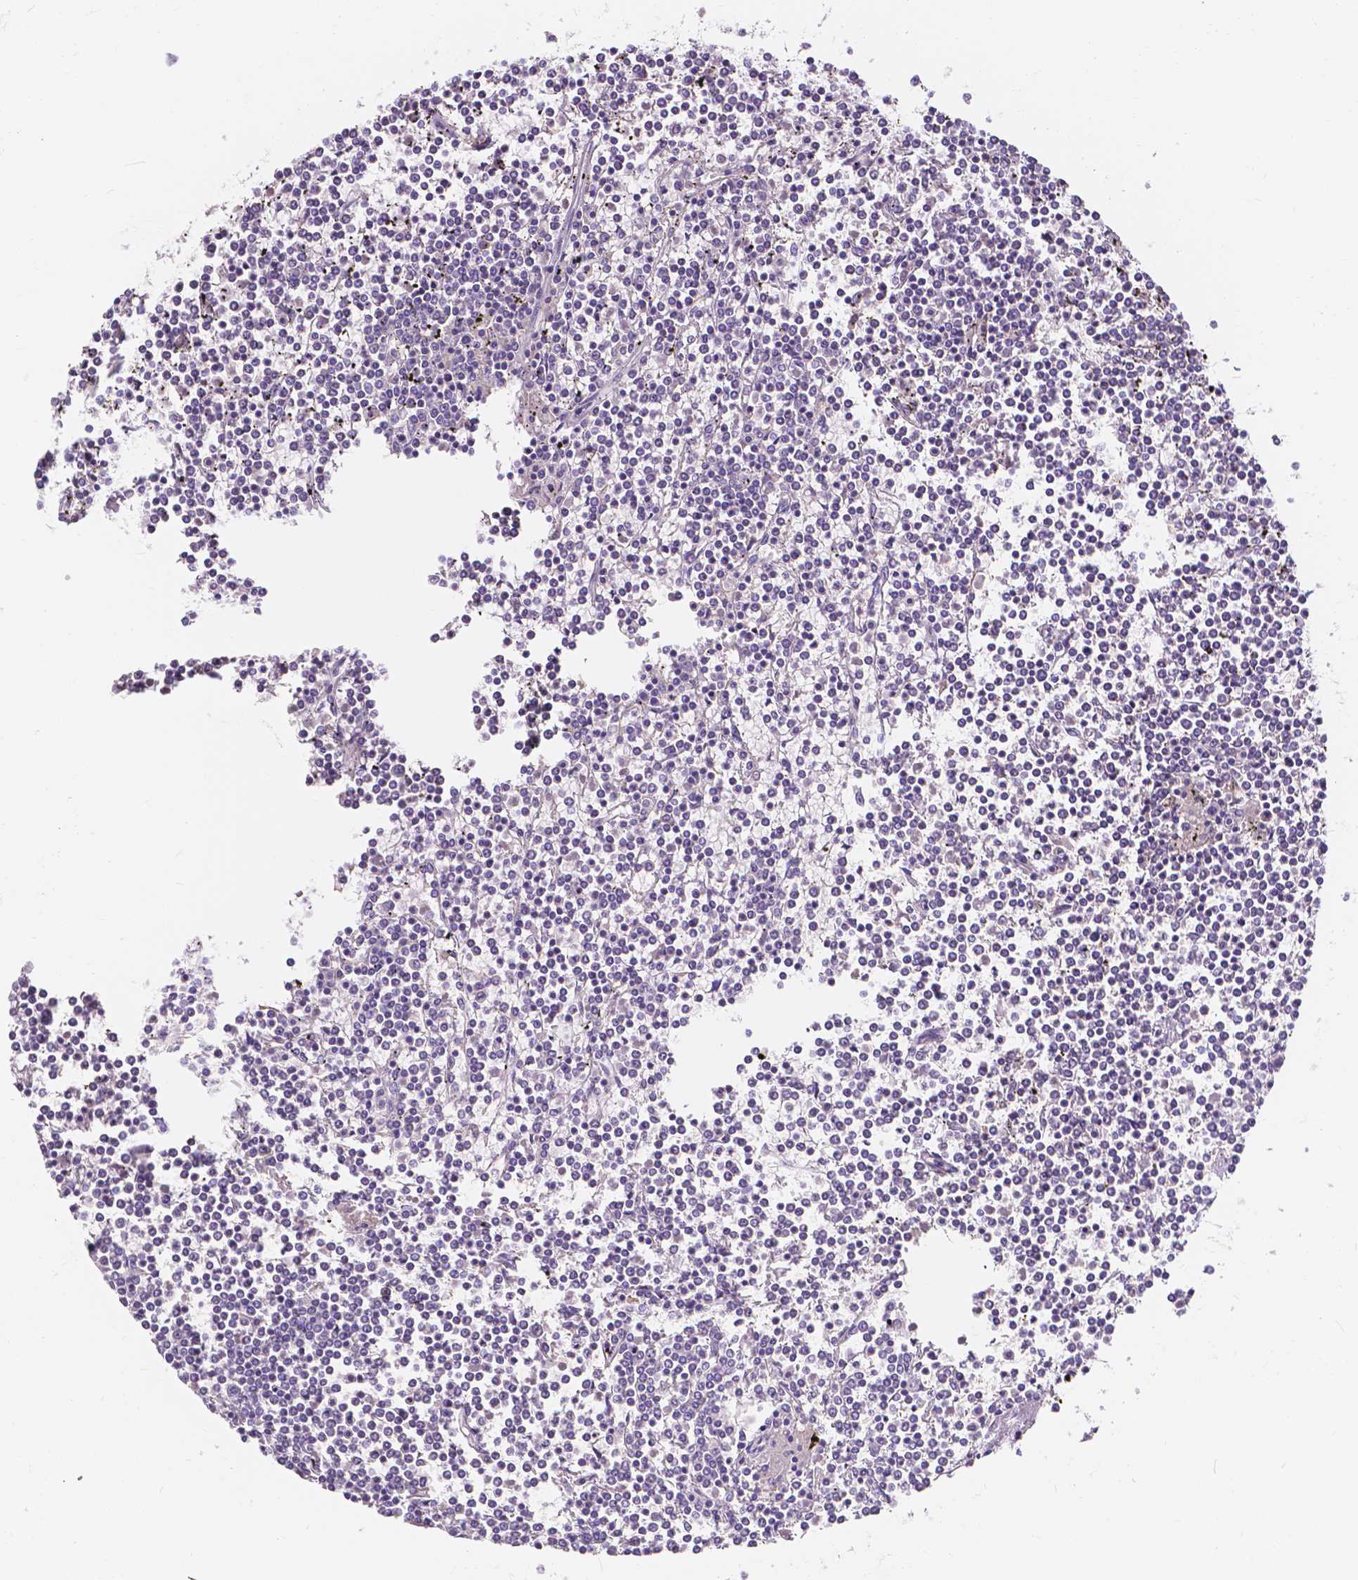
{"staining": {"intensity": "negative", "quantity": "none", "location": "none"}, "tissue": "lymphoma", "cell_type": "Tumor cells", "image_type": "cancer", "snomed": [{"axis": "morphology", "description": "Malignant lymphoma, non-Hodgkin's type, Low grade"}, {"axis": "topography", "description": "Spleen"}], "caption": "High magnification brightfield microscopy of malignant lymphoma, non-Hodgkin's type (low-grade) stained with DAB (brown) and counterstained with hematoxylin (blue): tumor cells show no significant positivity.", "gene": "CLSTN2", "patient": {"sex": "female", "age": 19}}